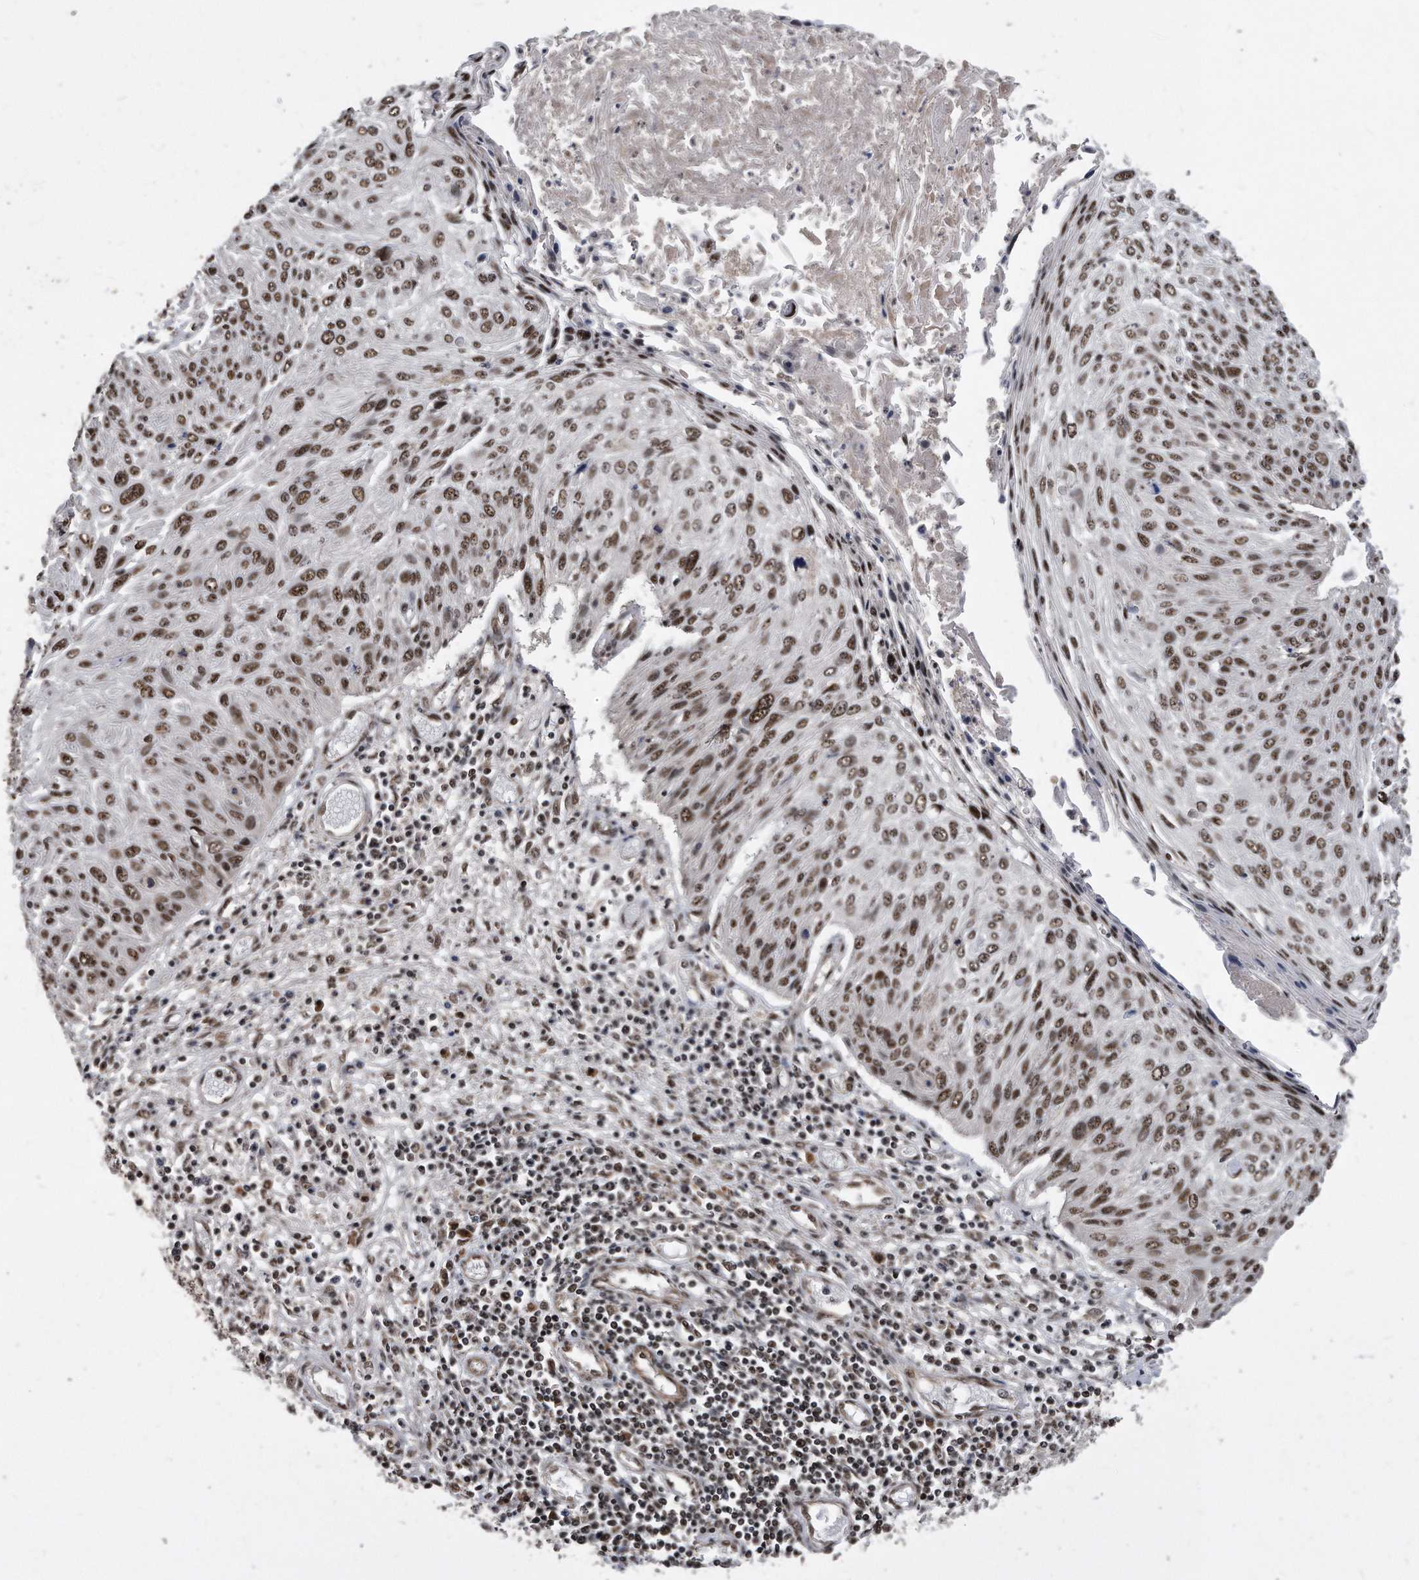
{"staining": {"intensity": "moderate", "quantity": ">75%", "location": "nuclear"}, "tissue": "cervical cancer", "cell_type": "Tumor cells", "image_type": "cancer", "snomed": [{"axis": "morphology", "description": "Squamous cell carcinoma, NOS"}, {"axis": "topography", "description": "Cervix"}], "caption": "This image exhibits cervical squamous cell carcinoma stained with immunohistochemistry (IHC) to label a protein in brown. The nuclear of tumor cells show moderate positivity for the protein. Nuclei are counter-stained blue.", "gene": "DUSP22", "patient": {"sex": "female", "age": 51}}